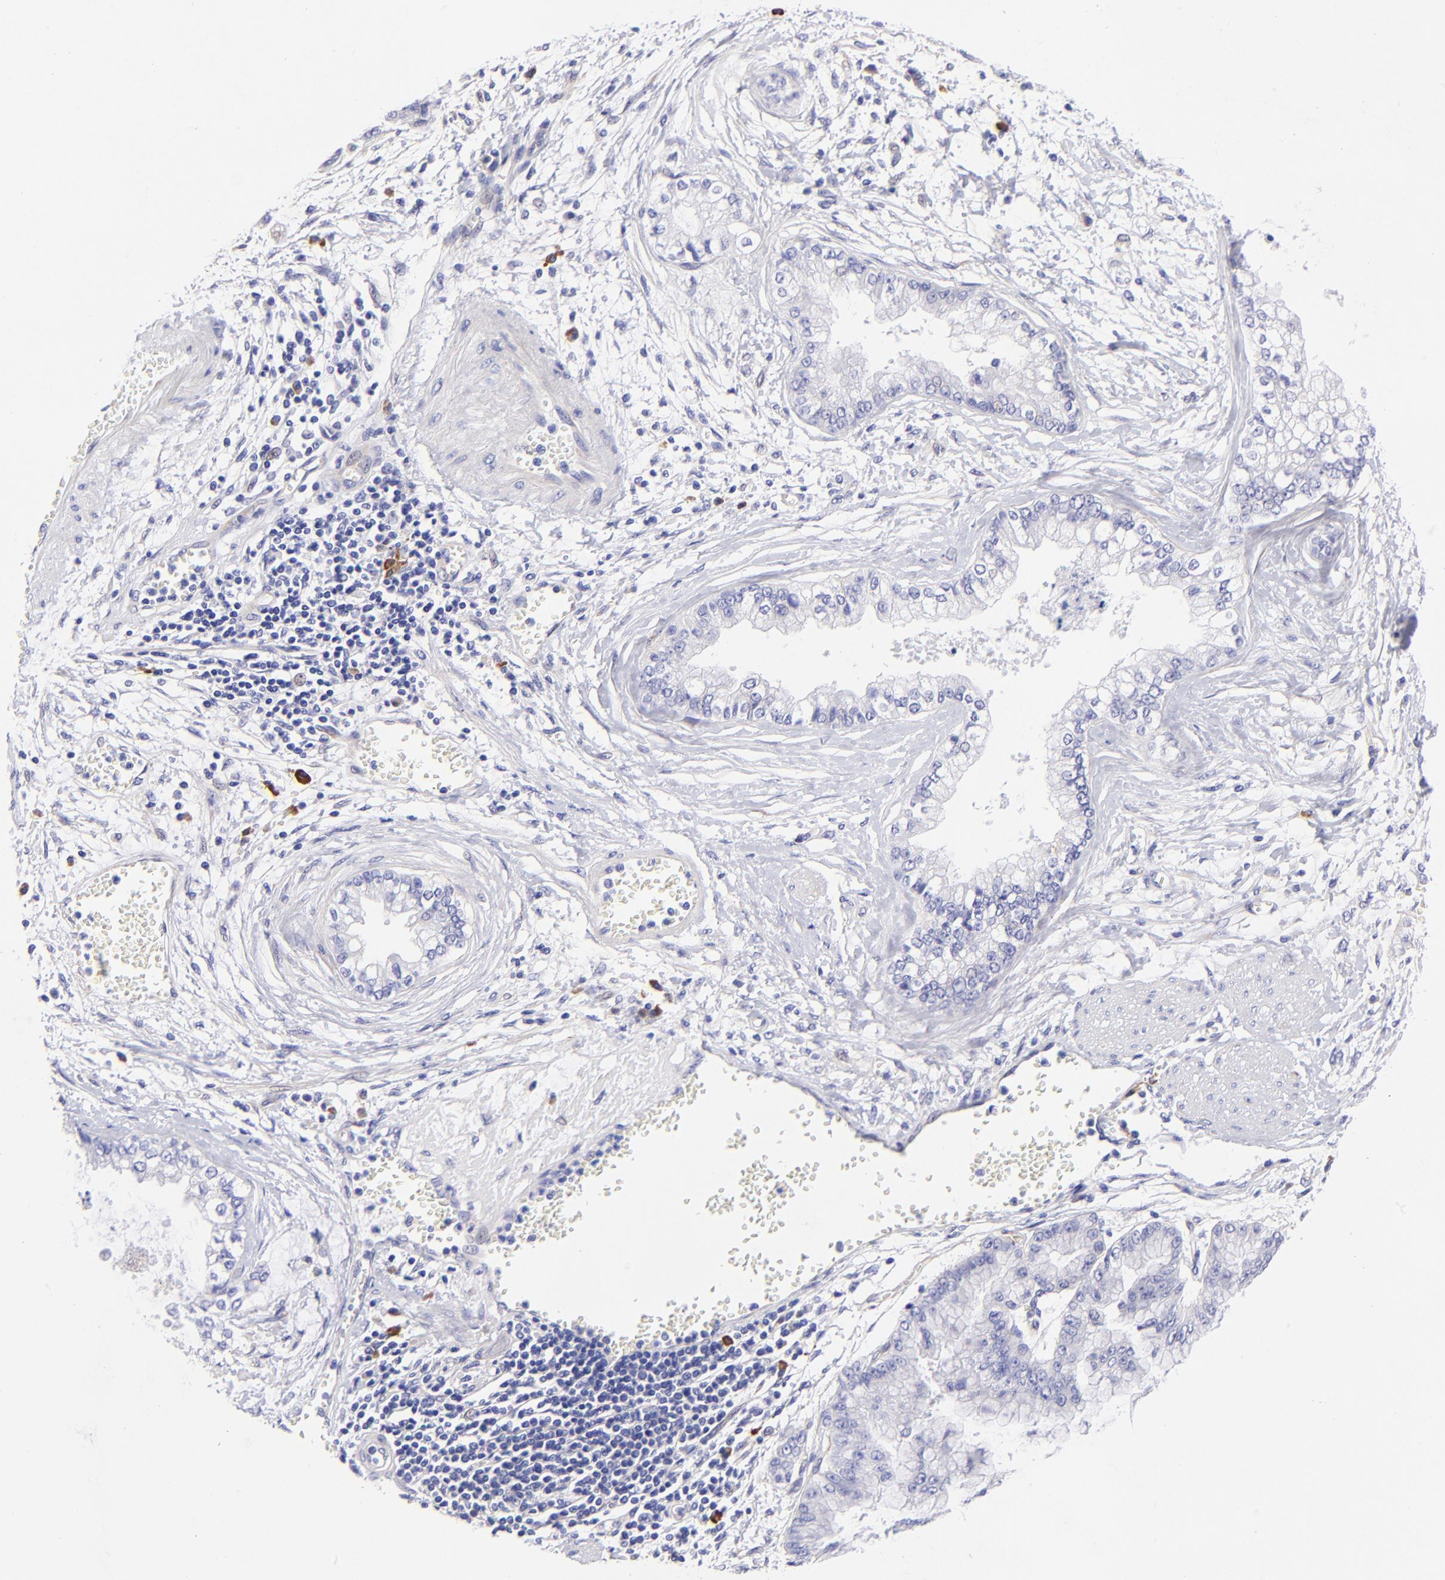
{"staining": {"intensity": "negative", "quantity": "none", "location": "none"}, "tissue": "liver cancer", "cell_type": "Tumor cells", "image_type": "cancer", "snomed": [{"axis": "morphology", "description": "Cholangiocarcinoma"}, {"axis": "topography", "description": "Liver"}], "caption": "There is no significant positivity in tumor cells of cholangiocarcinoma (liver). (Stains: DAB immunohistochemistry (IHC) with hematoxylin counter stain, Microscopy: brightfield microscopy at high magnification).", "gene": "PPFIBP1", "patient": {"sex": "female", "age": 79}}